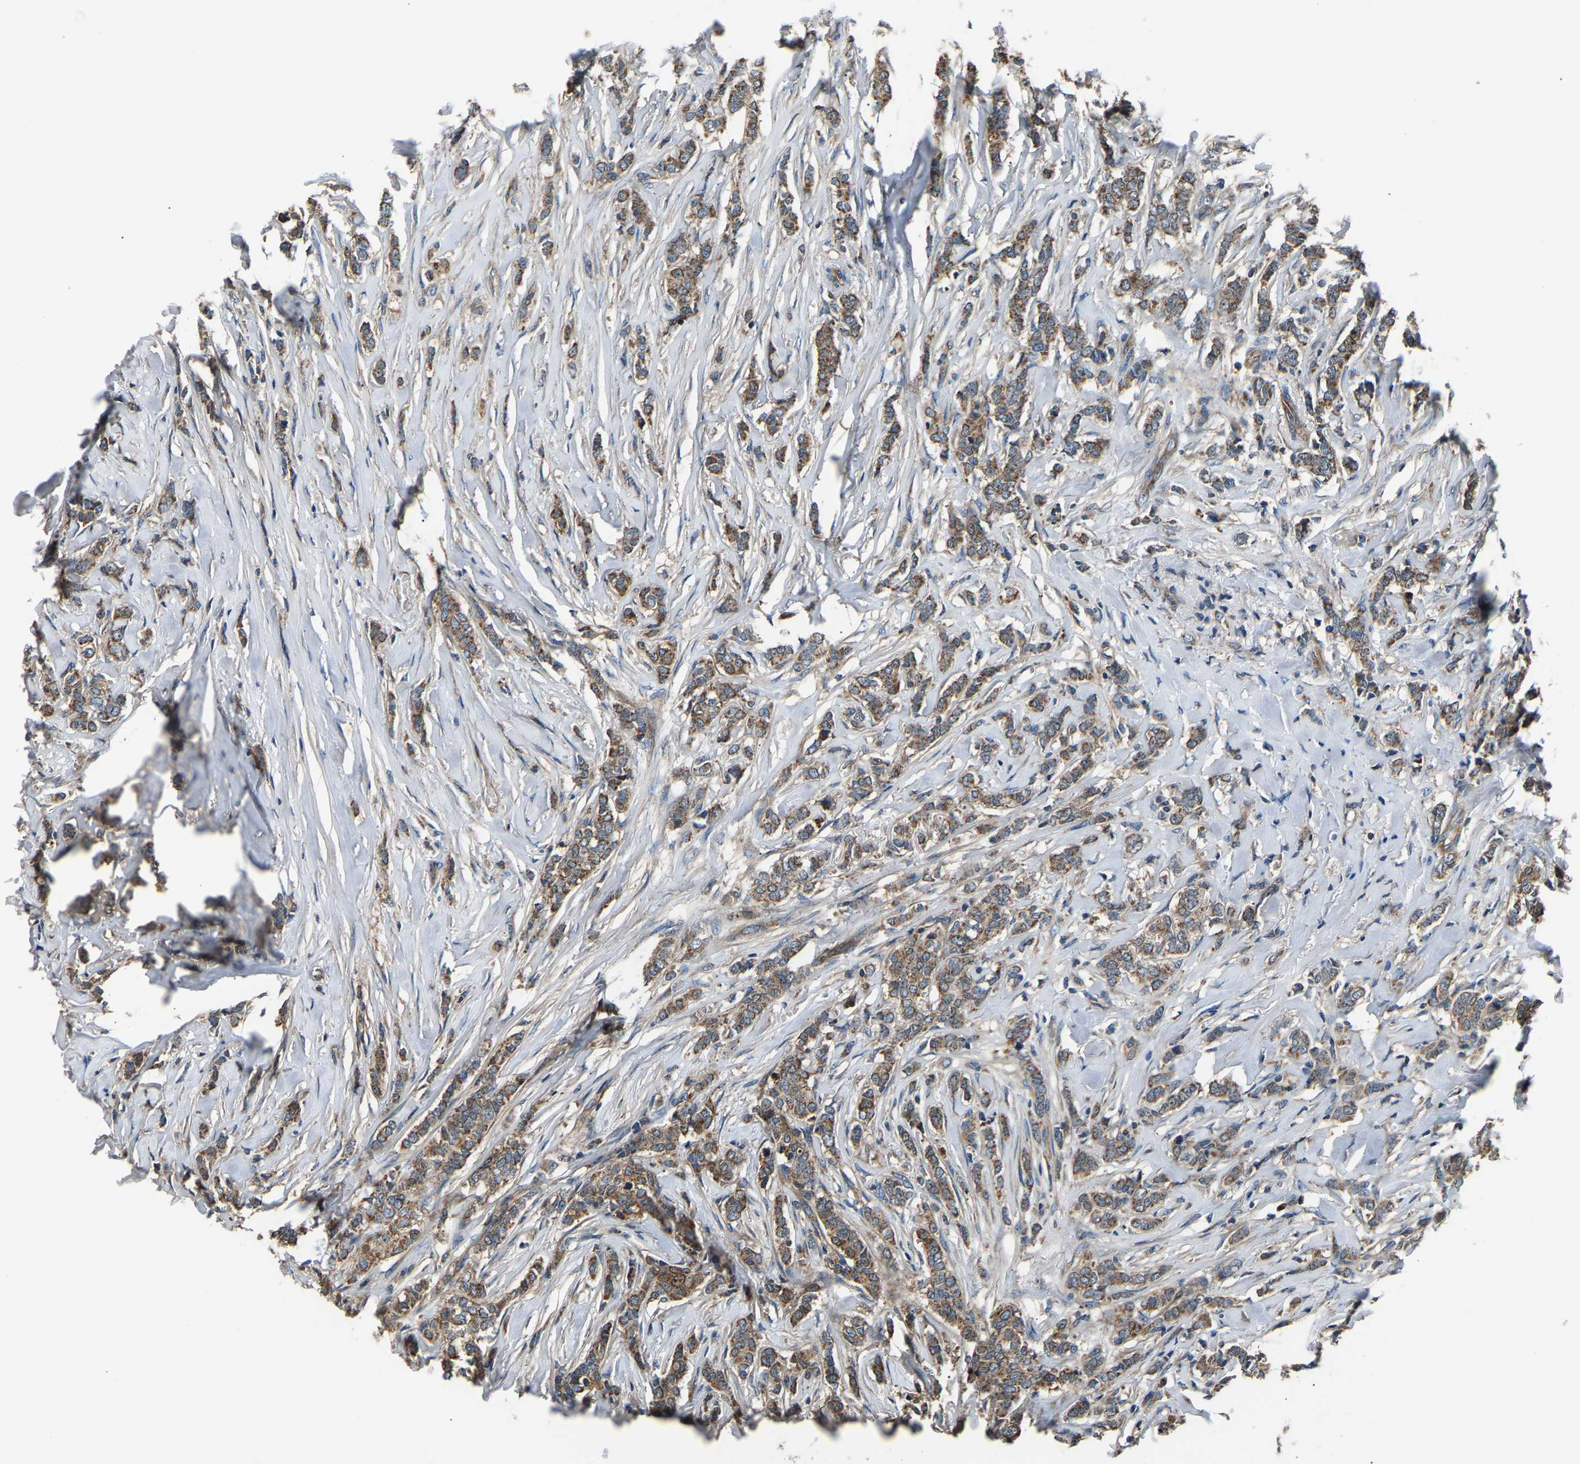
{"staining": {"intensity": "moderate", "quantity": ">75%", "location": "cytoplasmic/membranous"}, "tissue": "breast cancer", "cell_type": "Tumor cells", "image_type": "cancer", "snomed": [{"axis": "morphology", "description": "Lobular carcinoma"}, {"axis": "topography", "description": "Skin"}, {"axis": "topography", "description": "Breast"}], "caption": "Protein analysis of breast lobular carcinoma tissue displays moderate cytoplasmic/membranous staining in approximately >75% of tumor cells.", "gene": "GGCT", "patient": {"sex": "female", "age": 46}}